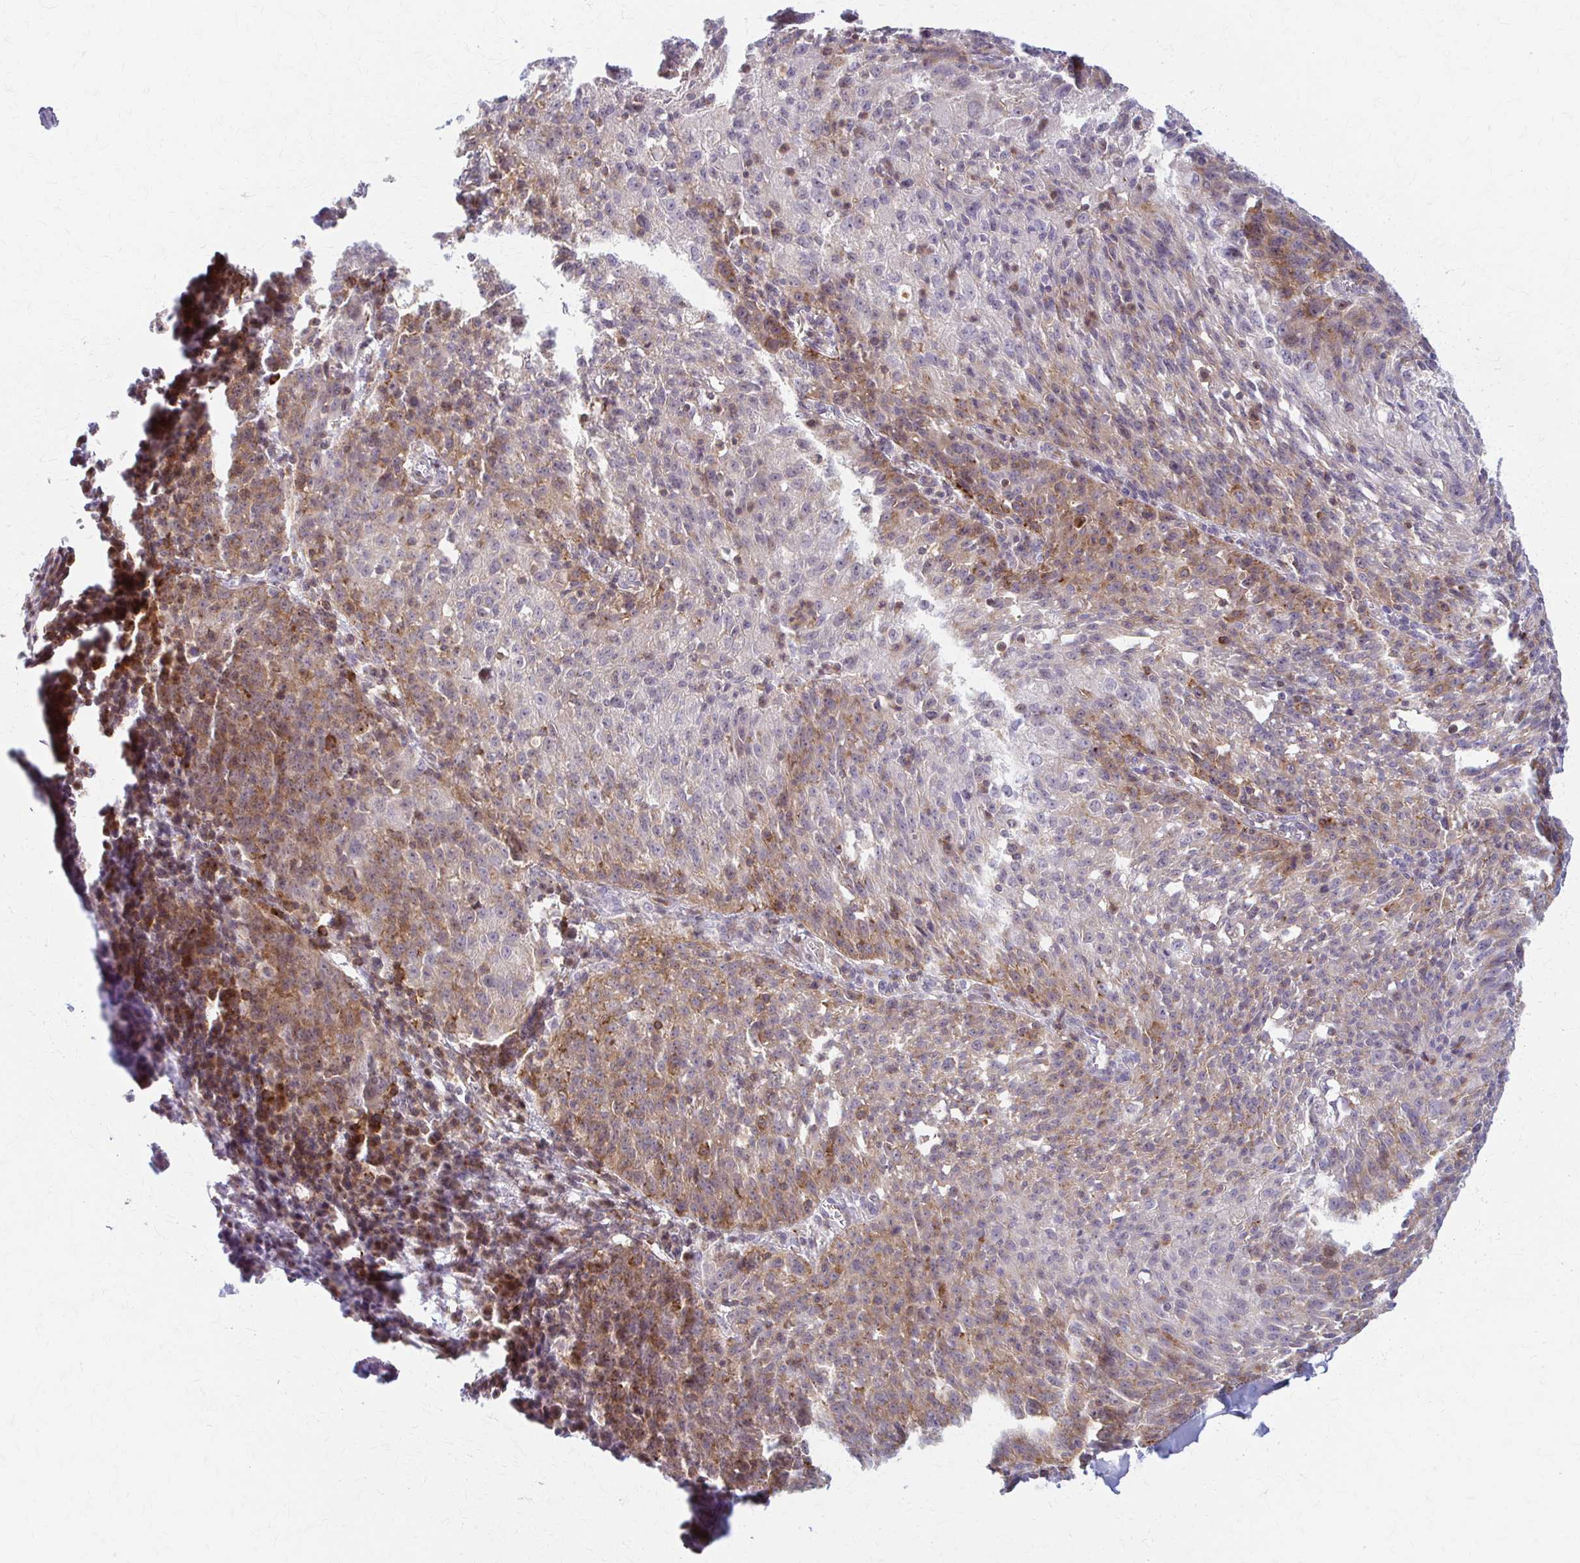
{"staining": {"intensity": "moderate", "quantity": "<25%", "location": "cytoplasmic/membranous"}, "tissue": "lung cancer", "cell_type": "Tumor cells", "image_type": "cancer", "snomed": [{"axis": "morphology", "description": "Squamous cell carcinoma, NOS"}, {"axis": "morphology", "description": "Squamous cell carcinoma, metastatic, NOS"}, {"axis": "topography", "description": "Bronchus"}, {"axis": "topography", "description": "Lung"}], "caption": "Protein analysis of lung cancer tissue shows moderate cytoplasmic/membranous expression in approximately <25% of tumor cells. Ihc stains the protein in brown and the nuclei are stained blue.", "gene": "ARHGAP35", "patient": {"sex": "male", "age": 62}}